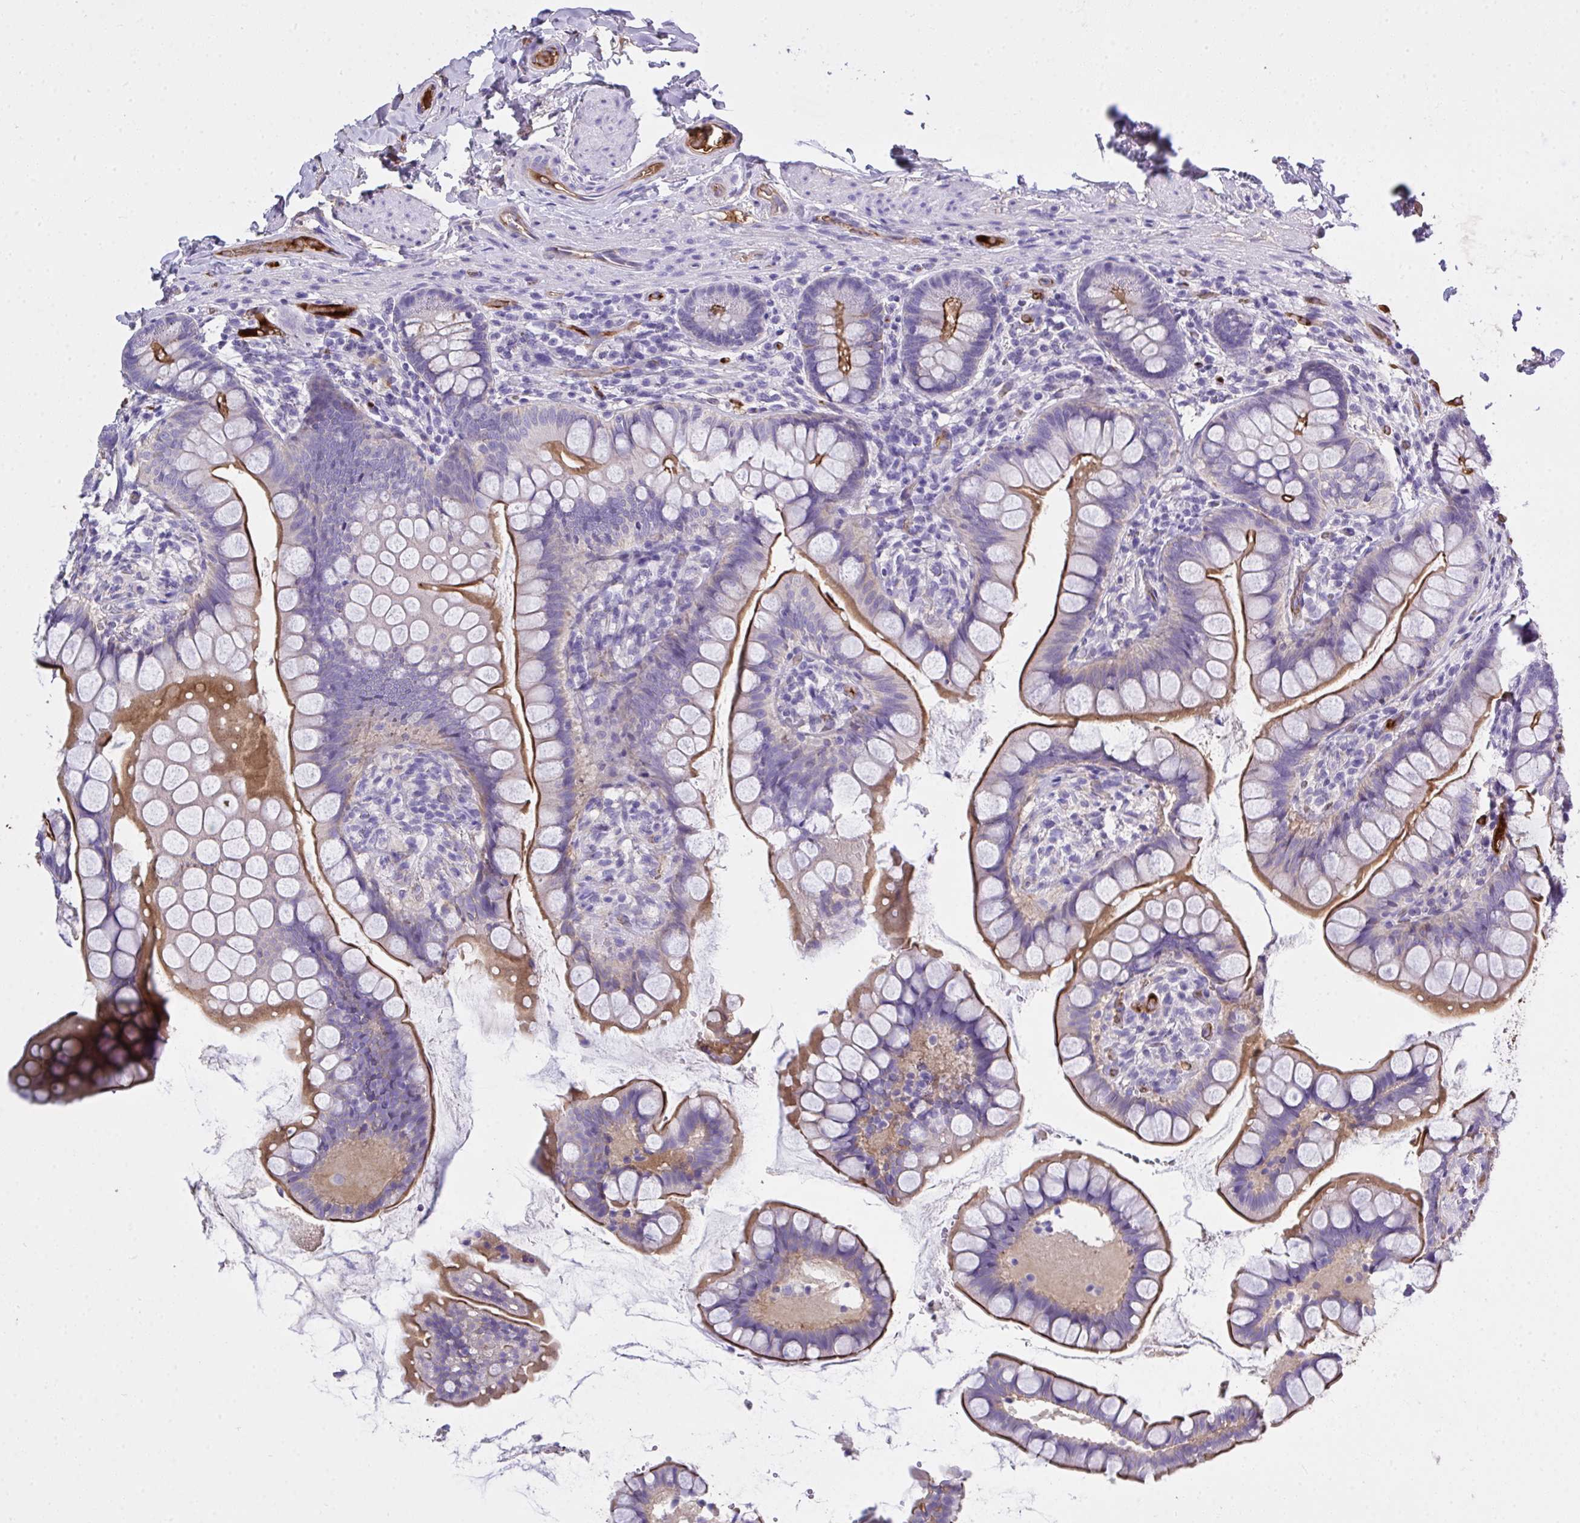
{"staining": {"intensity": "strong", "quantity": ">75%", "location": "cytoplasmic/membranous"}, "tissue": "small intestine", "cell_type": "Glandular cells", "image_type": "normal", "snomed": [{"axis": "morphology", "description": "Normal tissue, NOS"}, {"axis": "topography", "description": "Small intestine"}], "caption": "Immunohistochemistry histopathology image of benign human small intestine stained for a protein (brown), which reveals high levels of strong cytoplasmic/membranous staining in about >75% of glandular cells.", "gene": "ZNF813", "patient": {"sex": "male", "age": 70}}